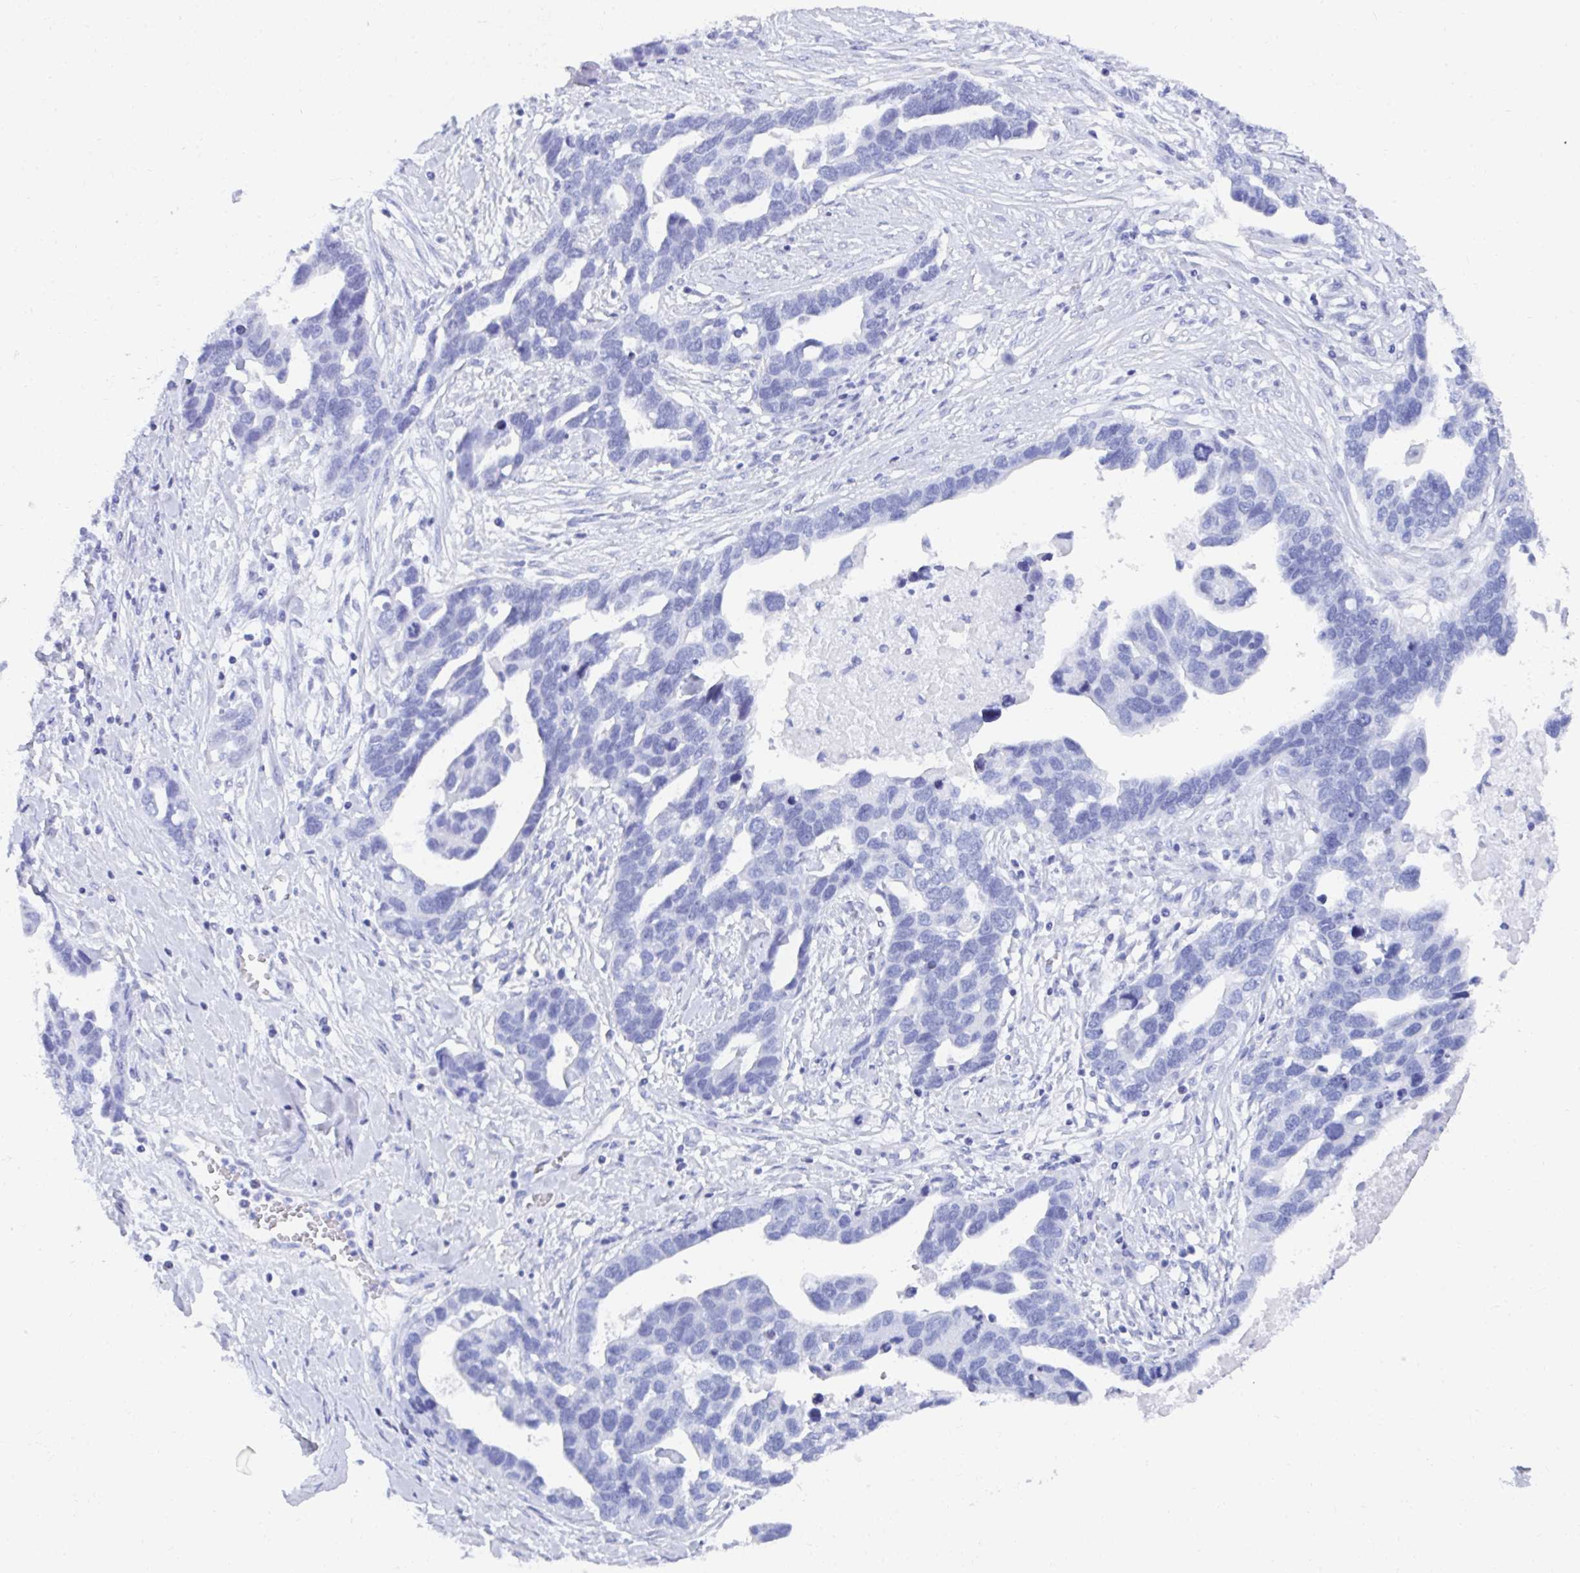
{"staining": {"intensity": "negative", "quantity": "none", "location": "none"}, "tissue": "ovarian cancer", "cell_type": "Tumor cells", "image_type": "cancer", "snomed": [{"axis": "morphology", "description": "Cystadenocarcinoma, serous, NOS"}, {"axis": "topography", "description": "Ovary"}], "caption": "Immunohistochemistry (IHC) photomicrograph of neoplastic tissue: human serous cystadenocarcinoma (ovarian) stained with DAB displays no significant protein expression in tumor cells.", "gene": "MROH2B", "patient": {"sex": "female", "age": 54}}